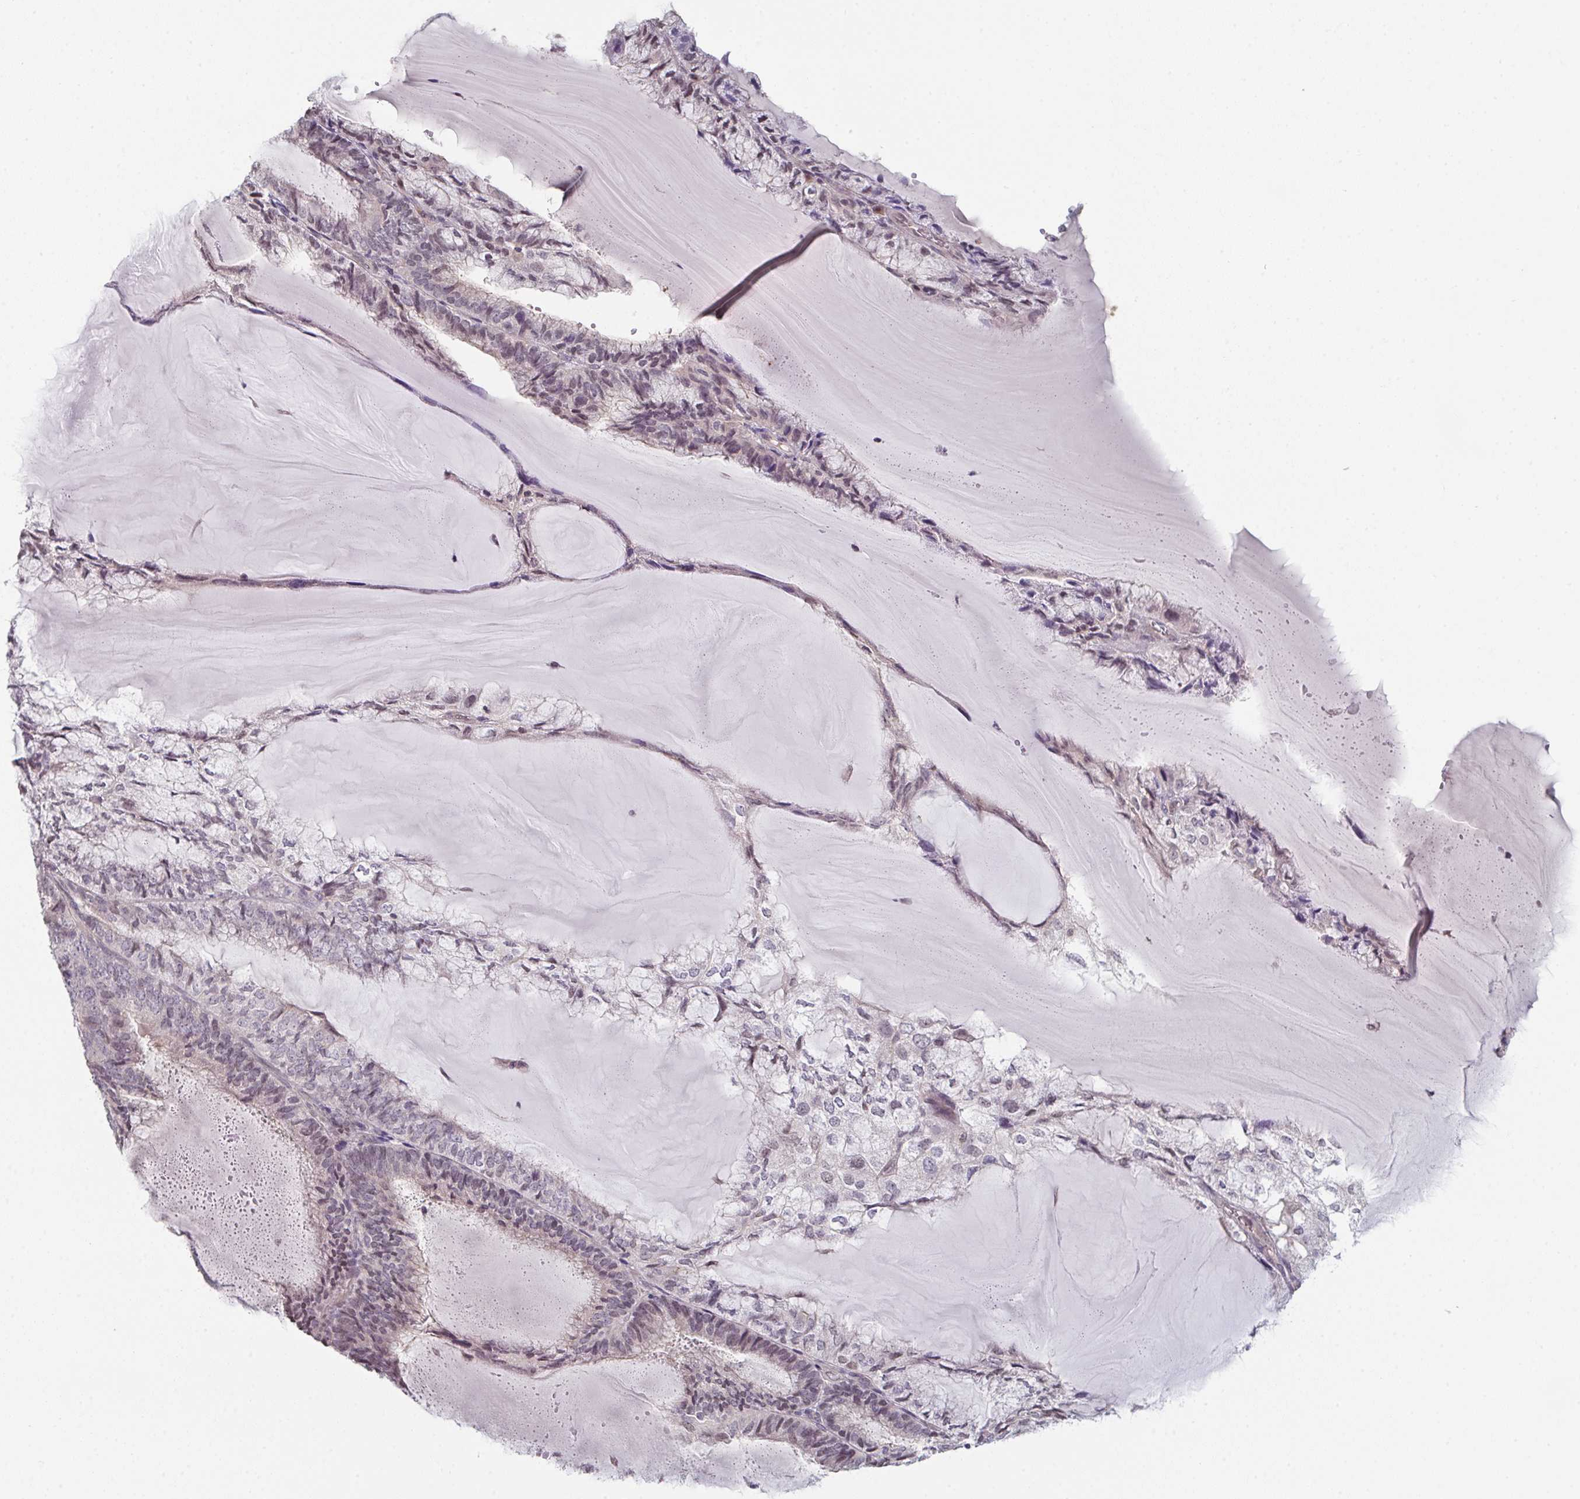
{"staining": {"intensity": "negative", "quantity": "none", "location": "none"}, "tissue": "endometrial cancer", "cell_type": "Tumor cells", "image_type": "cancer", "snomed": [{"axis": "morphology", "description": "Adenocarcinoma, NOS"}, {"axis": "topography", "description": "Endometrium"}], "caption": "The micrograph shows no significant staining in tumor cells of endometrial adenocarcinoma.", "gene": "ZNF214", "patient": {"sex": "female", "age": 81}}